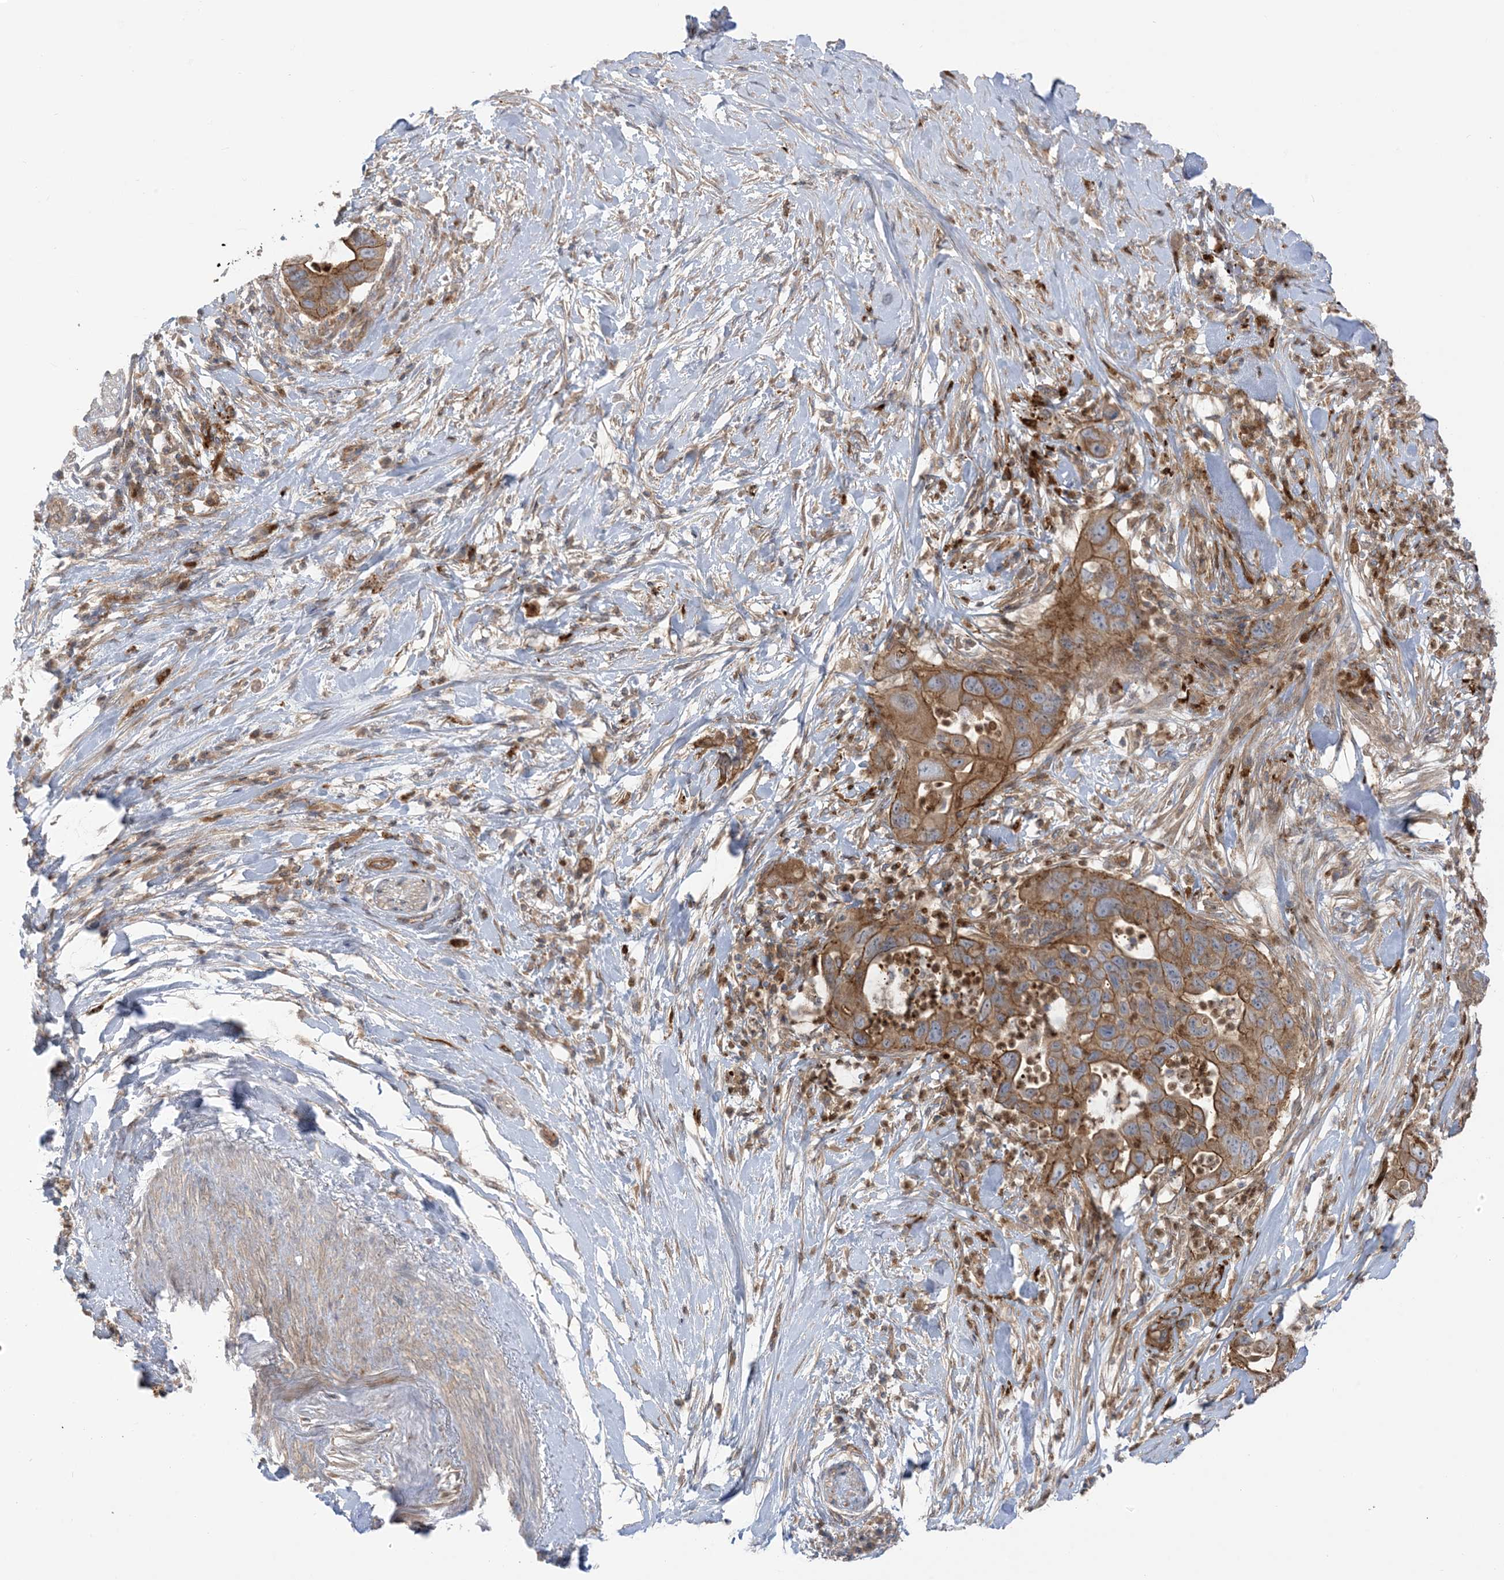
{"staining": {"intensity": "moderate", "quantity": ">75%", "location": "cytoplasmic/membranous"}, "tissue": "pancreatic cancer", "cell_type": "Tumor cells", "image_type": "cancer", "snomed": [{"axis": "morphology", "description": "Adenocarcinoma, NOS"}, {"axis": "topography", "description": "Pancreas"}], "caption": "Human pancreatic adenocarcinoma stained with a brown dye exhibits moderate cytoplasmic/membranous positive expression in about >75% of tumor cells.", "gene": "ICMT", "patient": {"sex": "female", "age": 71}}